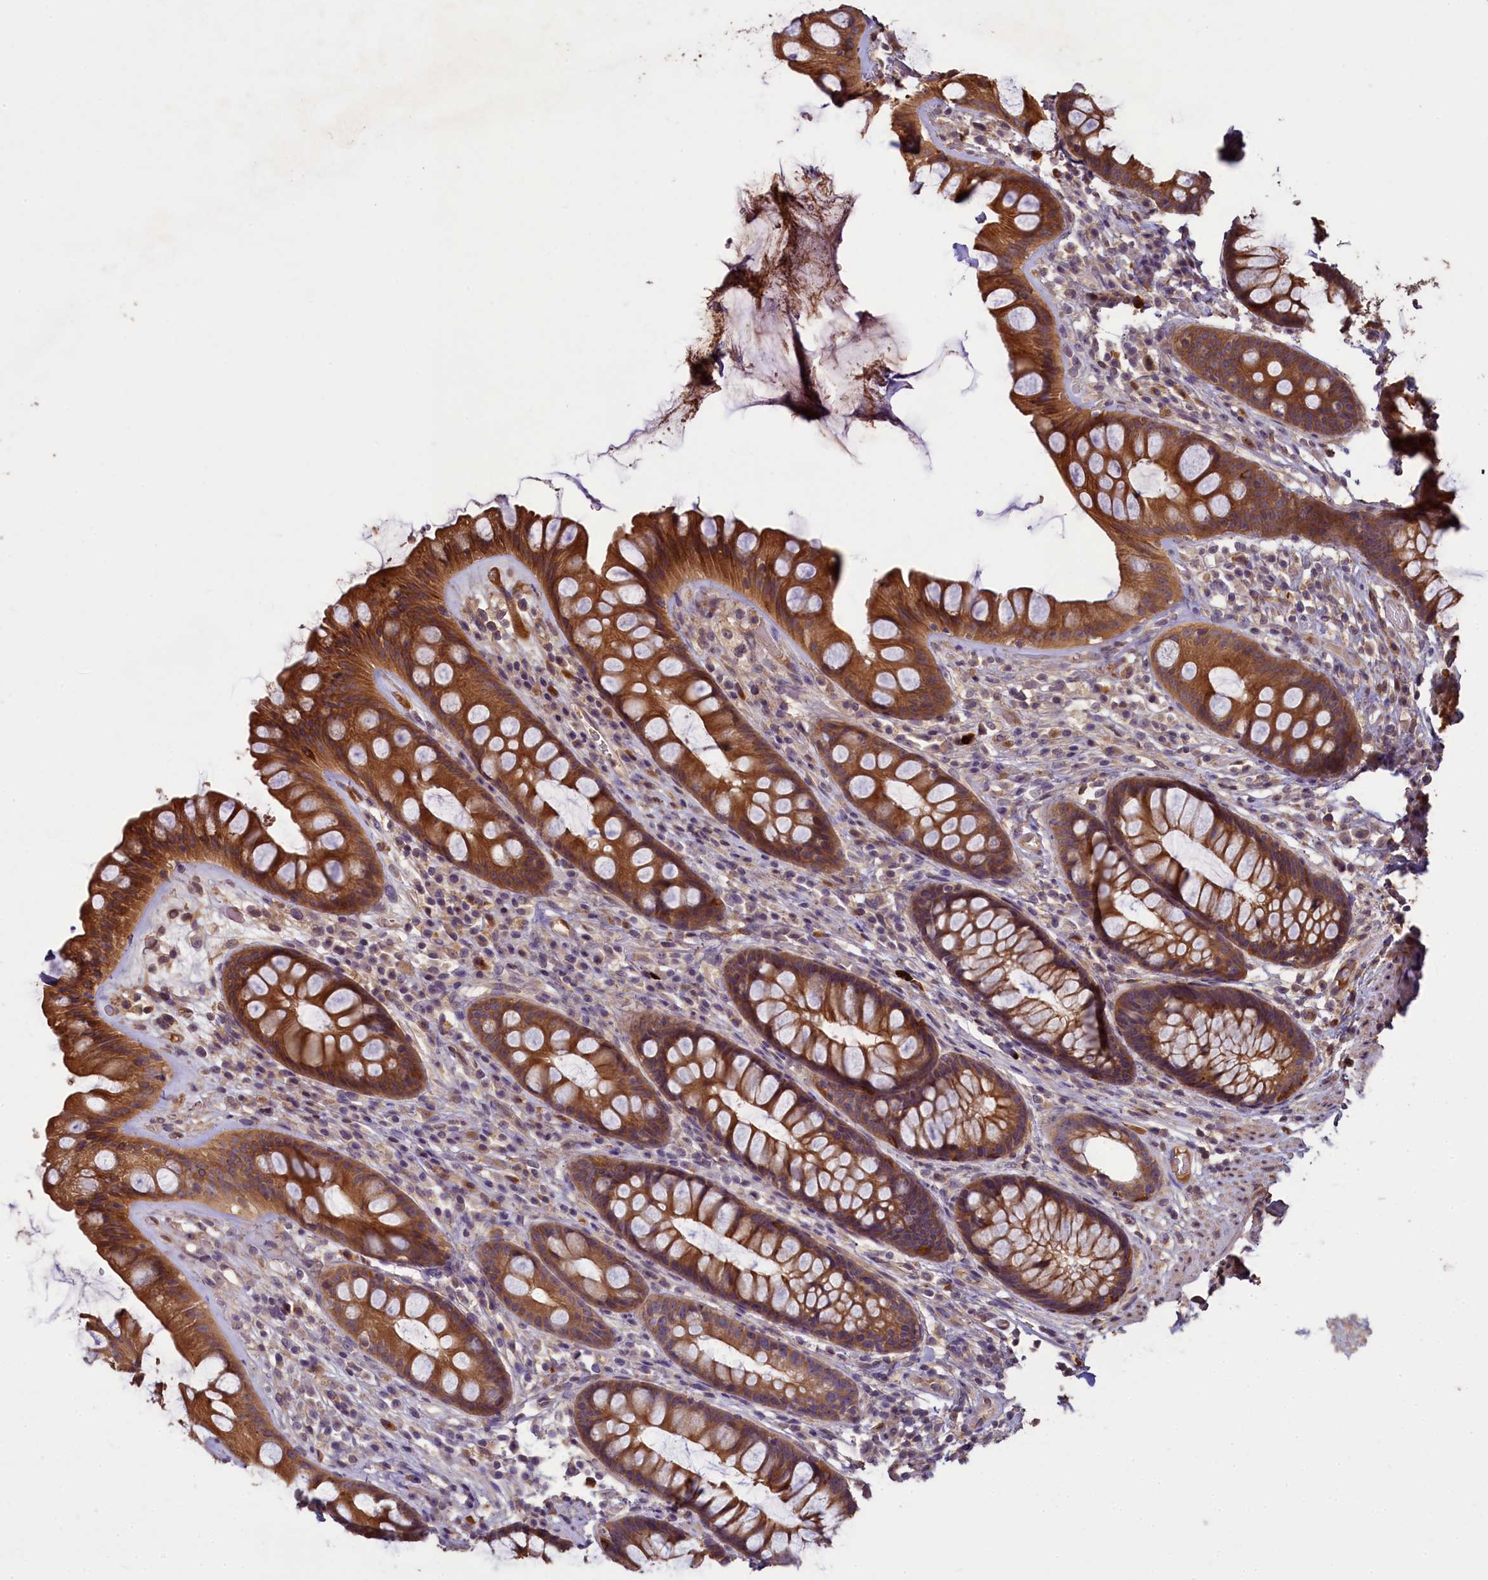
{"staining": {"intensity": "strong", "quantity": ">75%", "location": "cytoplasmic/membranous"}, "tissue": "rectum", "cell_type": "Glandular cells", "image_type": "normal", "snomed": [{"axis": "morphology", "description": "Normal tissue, NOS"}, {"axis": "topography", "description": "Rectum"}], "caption": "This is an image of immunohistochemistry (IHC) staining of normal rectum, which shows strong expression in the cytoplasmic/membranous of glandular cells.", "gene": "NUDT6", "patient": {"sex": "male", "age": 74}}